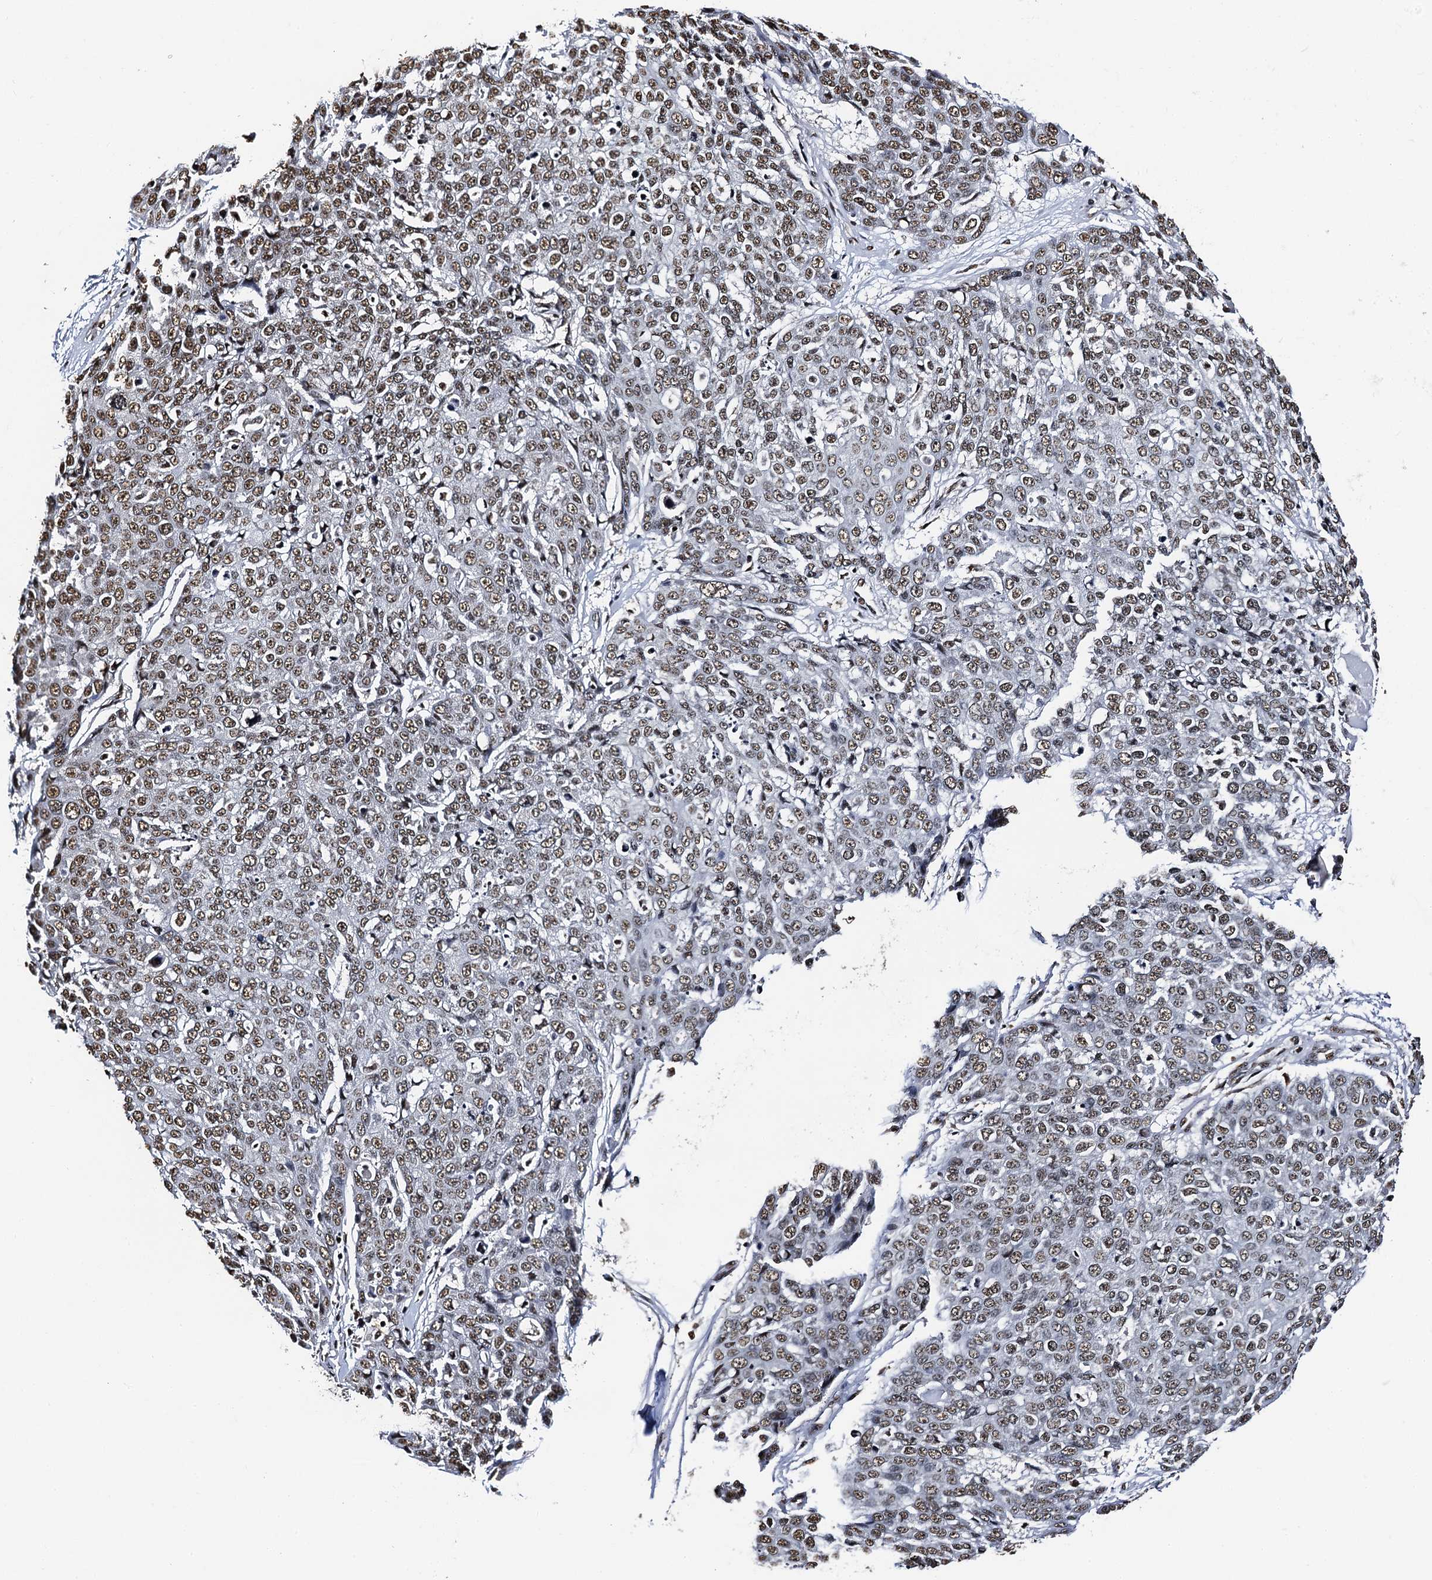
{"staining": {"intensity": "moderate", "quantity": ">75%", "location": "nuclear"}, "tissue": "skin cancer", "cell_type": "Tumor cells", "image_type": "cancer", "snomed": [{"axis": "morphology", "description": "Squamous cell carcinoma, NOS"}, {"axis": "topography", "description": "Skin"}], "caption": "Skin cancer (squamous cell carcinoma) tissue shows moderate nuclear positivity in about >75% of tumor cells The protein is shown in brown color, while the nuclei are stained blue.", "gene": "SNRPD2", "patient": {"sex": "male", "age": 71}}